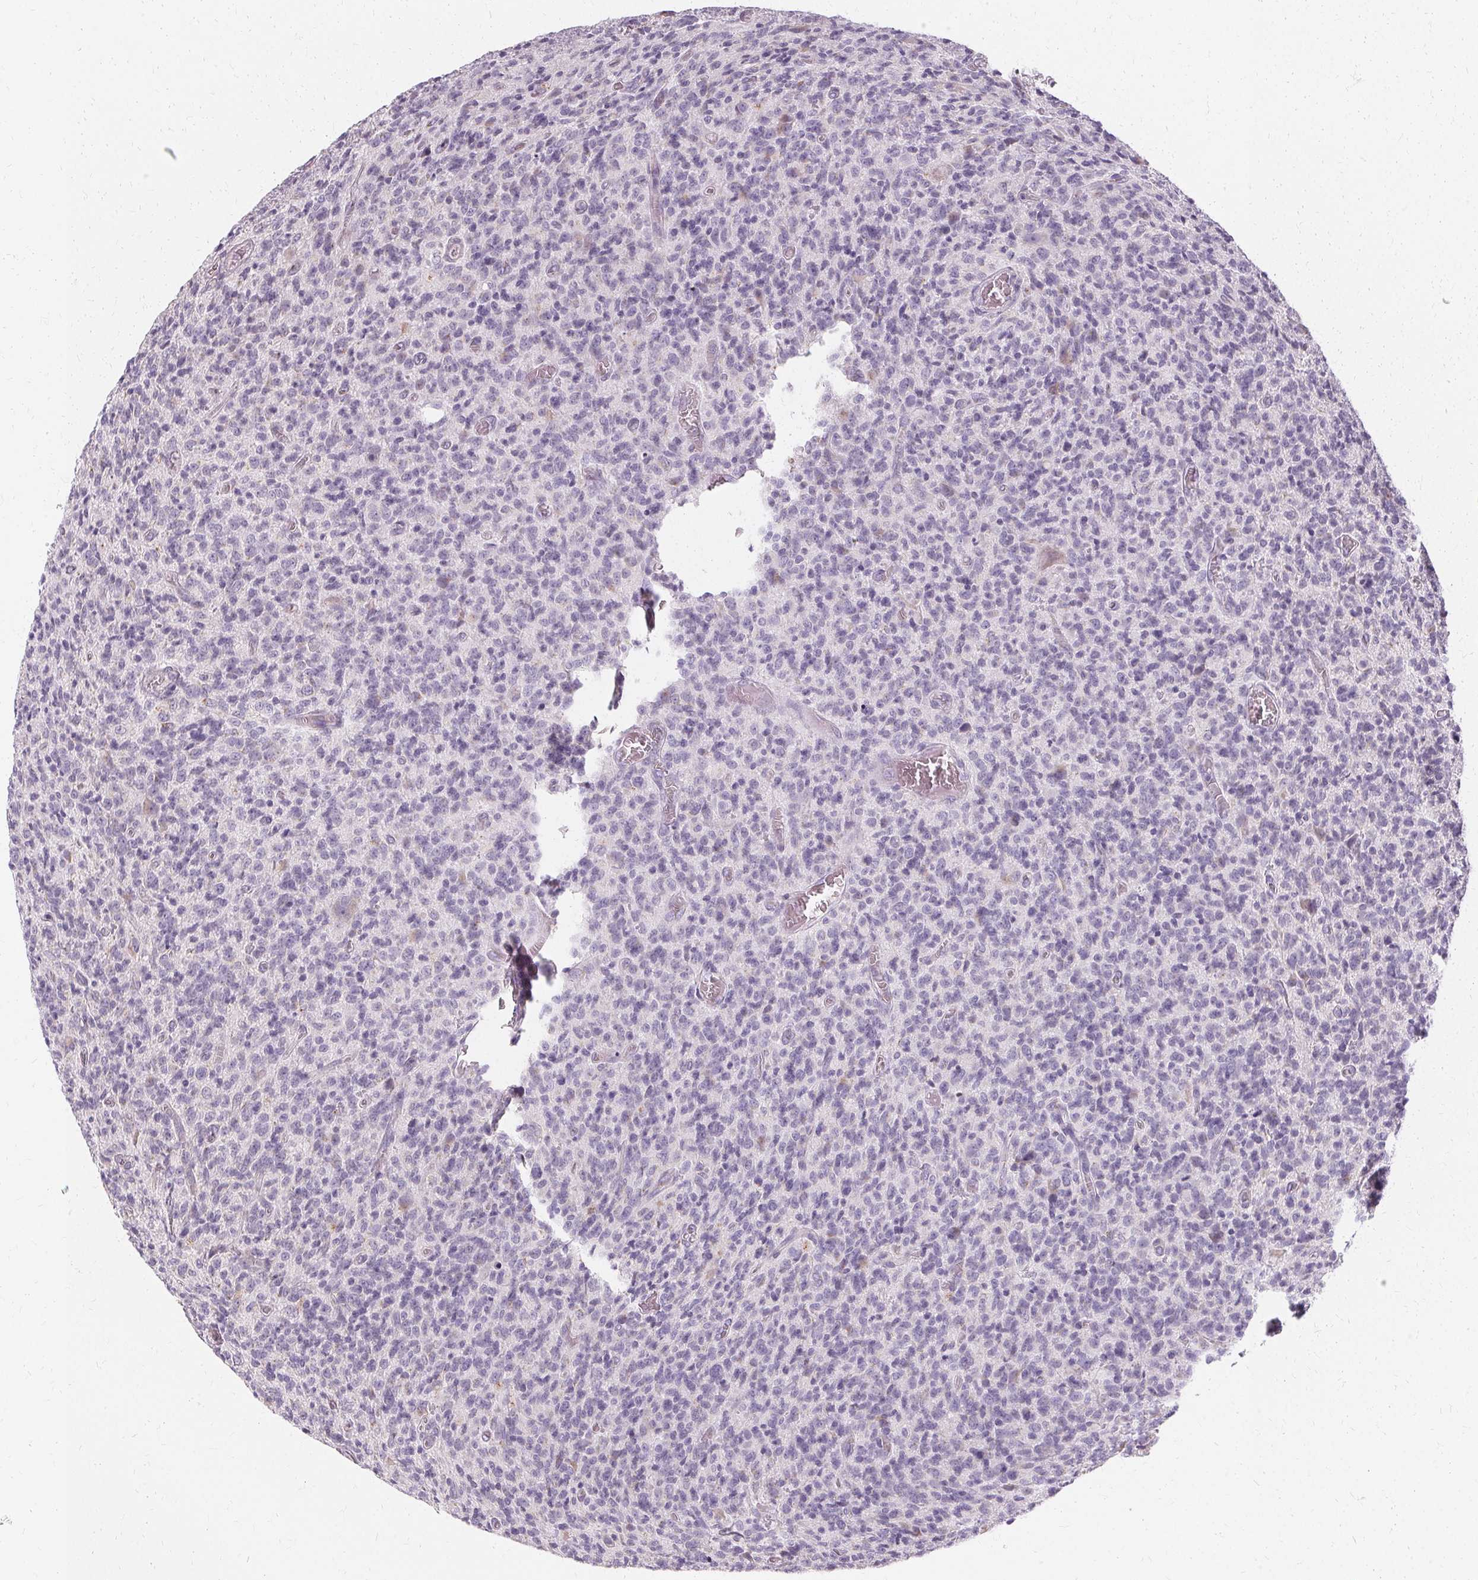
{"staining": {"intensity": "negative", "quantity": "none", "location": "none"}, "tissue": "glioma", "cell_type": "Tumor cells", "image_type": "cancer", "snomed": [{"axis": "morphology", "description": "Glioma, malignant, High grade"}, {"axis": "topography", "description": "Brain"}], "caption": "Immunohistochemistry micrograph of human malignant glioma (high-grade) stained for a protein (brown), which shows no staining in tumor cells.", "gene": "FCRL3", "patient": {"sex": "male", "age": 76}}